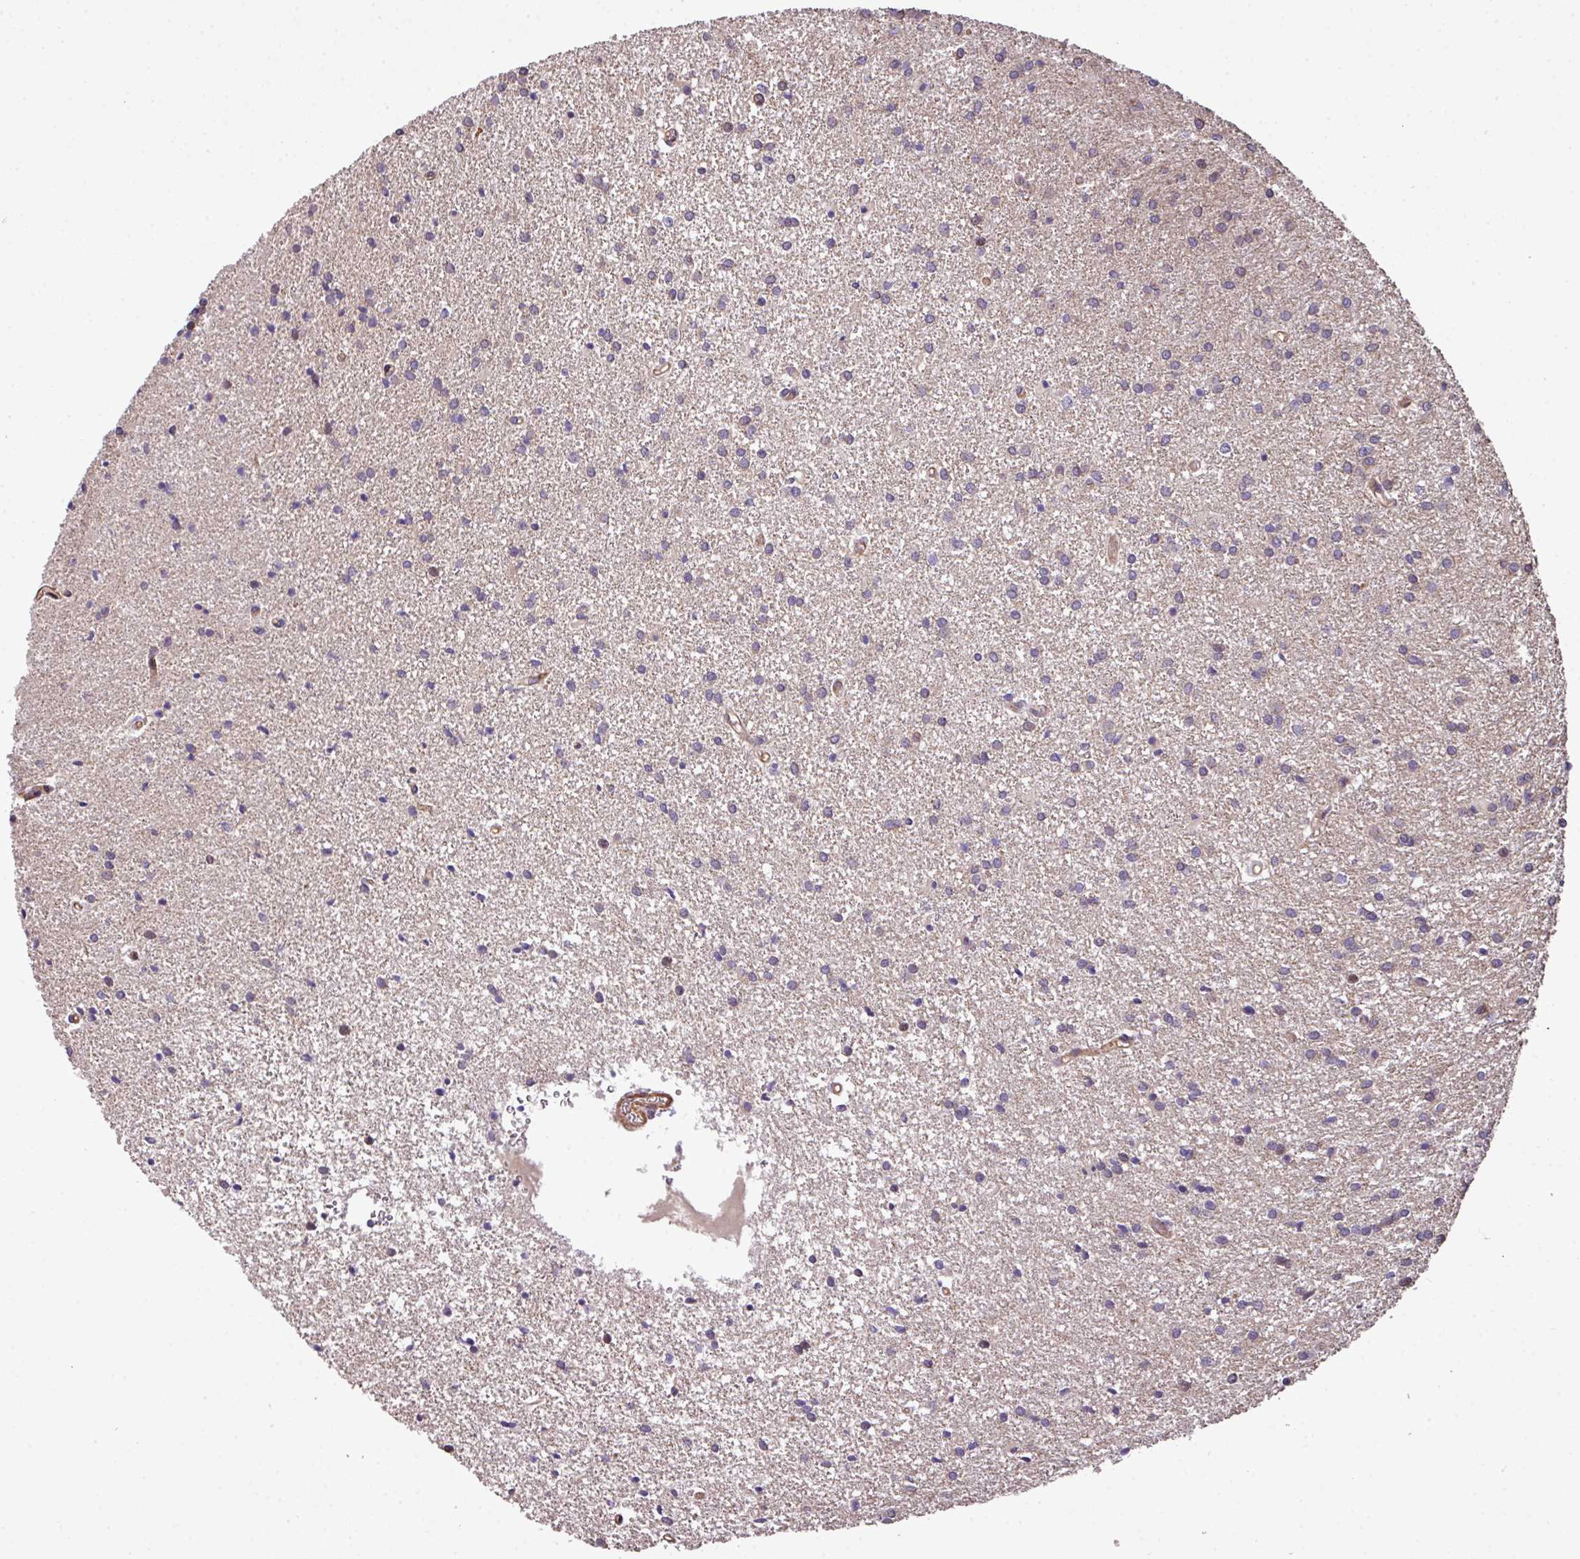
{"staining": {"intensity": "negative", "quantity": "none", "location": "none"}, "tissue": "glioma", "cell_type": "Tumor cells", "image_type": "cancer", "snomed": [{"axis": "morphology", "description": "Glioma, malignant, High grade"}, {"axis": "topography", "description": "Brain"}], "caption": "A photomicrograph of malignant glioma (high-grade) stained for a protein displays no brown staining in tumor cells.", "gene": "CASS4", "patient": {"sex": "female", "age": 50}}